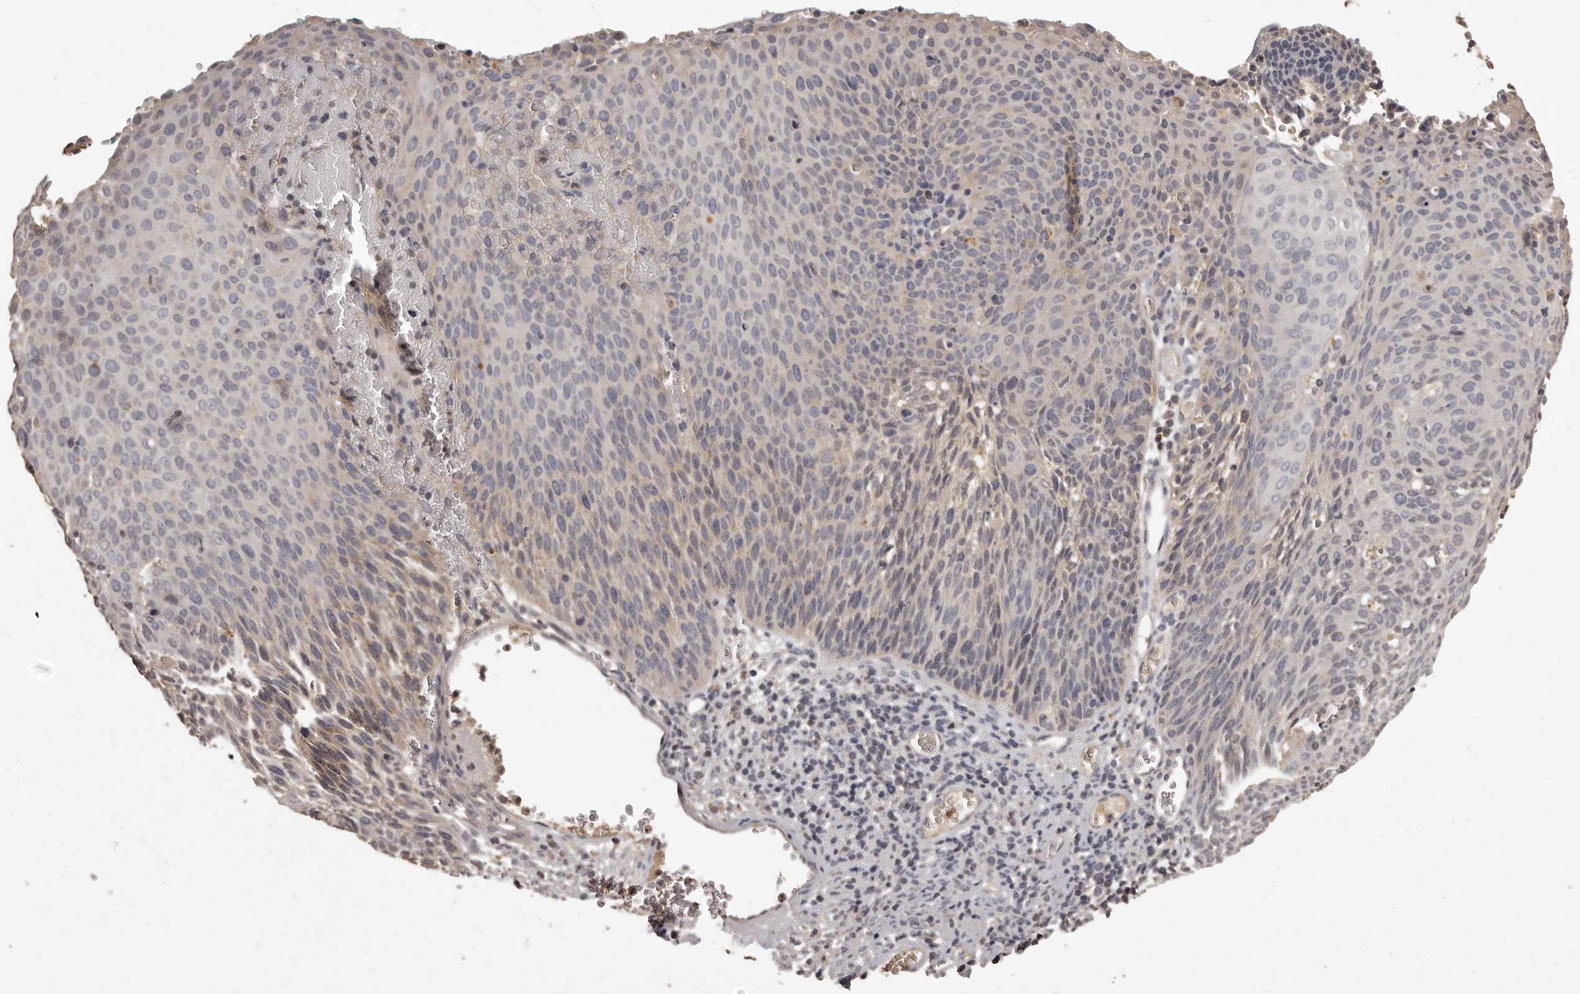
{"staining": {"intensity": "weak", "quantity": "<25%", "location": "cytoplasmic/membranous"}, "tissue": "cervical cancer", "cell_type": "Tumor cells", "image_type": "cancer", "snomed": [{"axis": "morphology", "description": "Squamous cell carcinoma, NOS"}, {"axis": "topography", "description": "Cervix"}], "caption": "An immunohistochemistry (IHC) histopathology image of cervical cancer is shown. There is no staining in tumor cells of cervical cancer.", "gene": "MGAT5", "patient": {"sex": "female", "age": 55}}